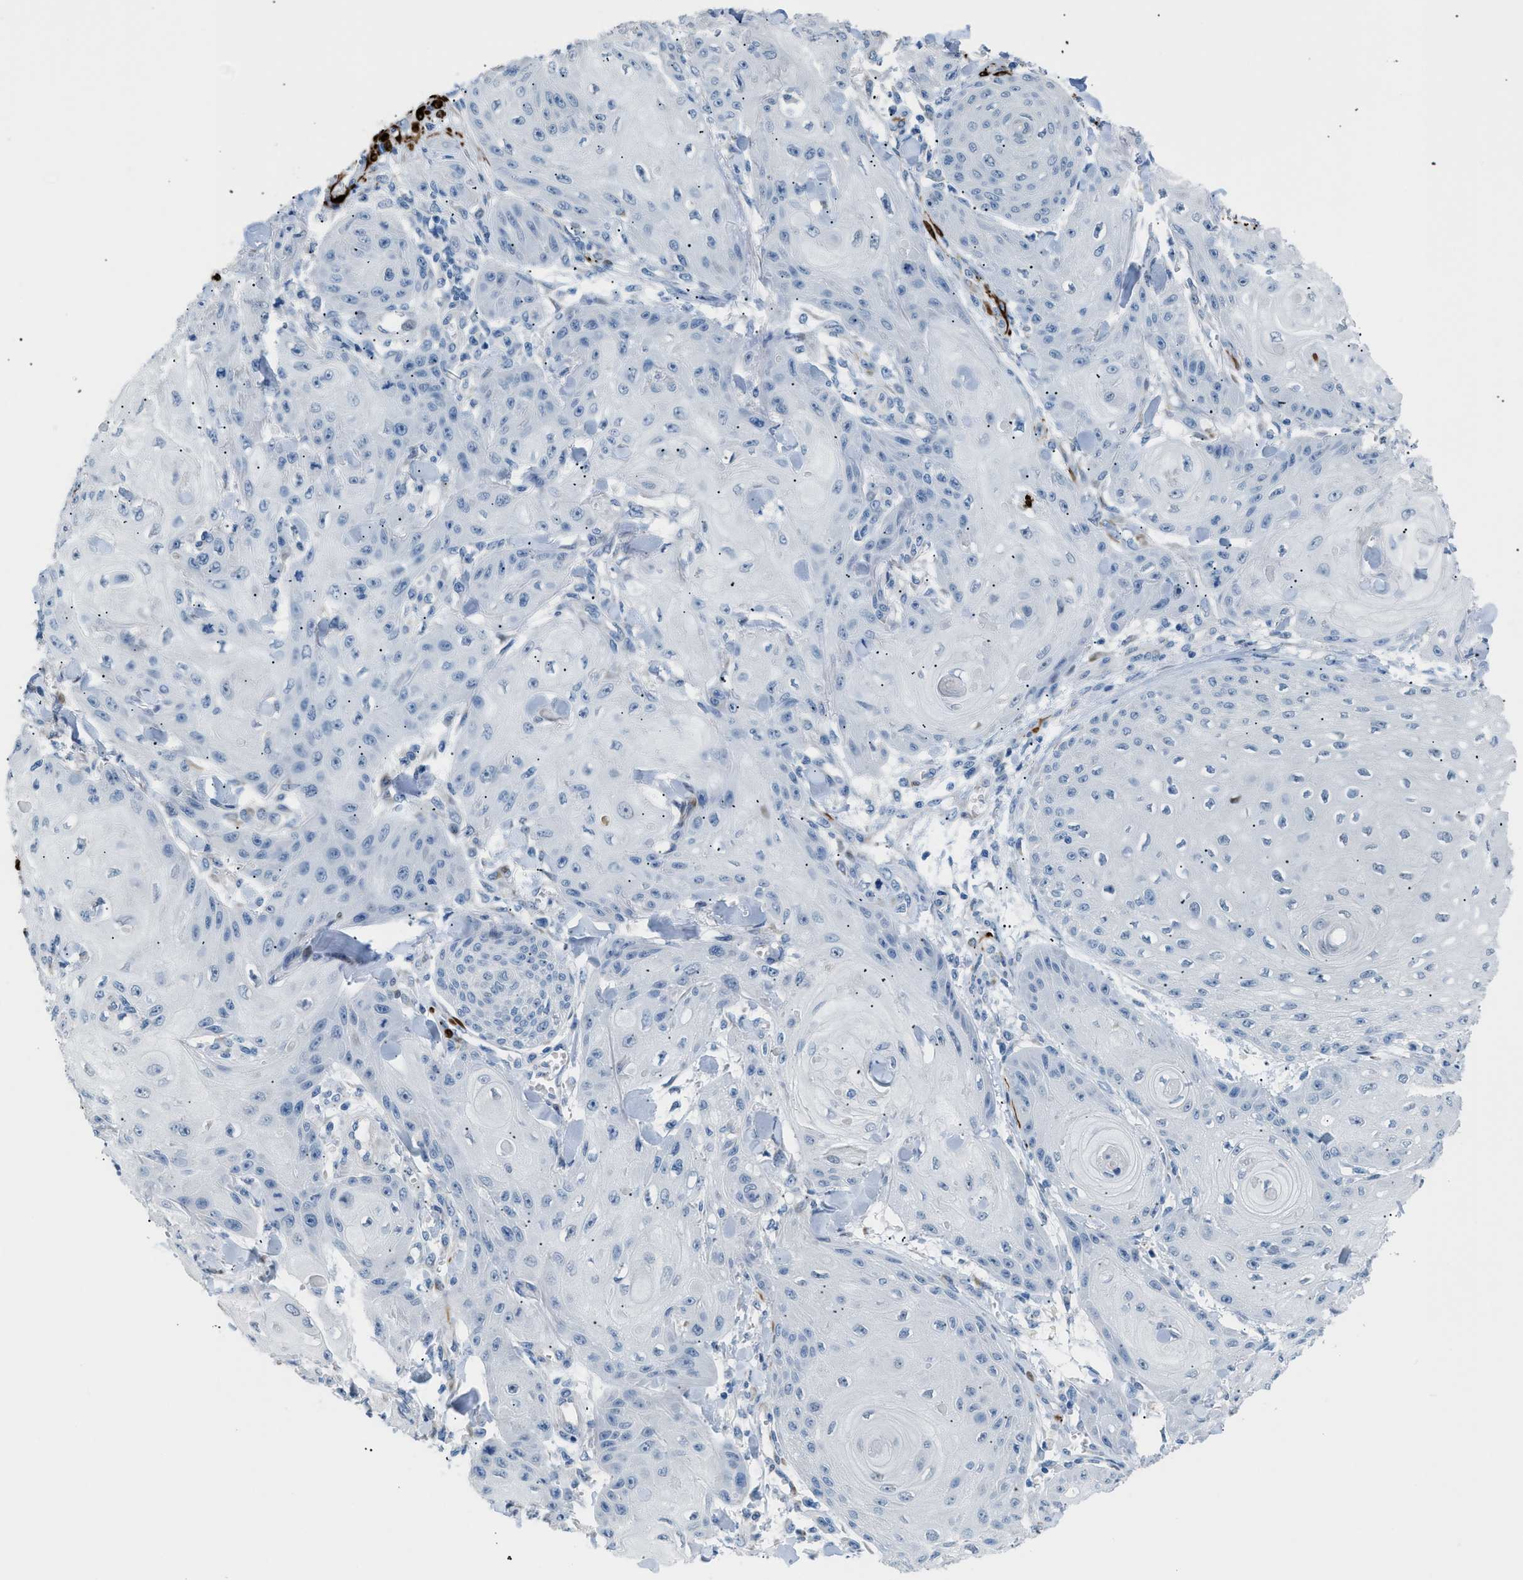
{"staining": {"intensity": "negative", "quantity": "none", "location": "none"}, "tissue": "skin cancer", "cell_type": "Tumor cells", "image_type": "cancer", "snomed": [{"axis": "morphology", "description": "Squamous cell carcinoma, NOS"}, {"axis": "topography", "description": "Skin"}], "caption": "Photomicrograph shows no significant protein staining in tumor cells of squamous cell carcinoma (skin).", "gene": "ICA1", "patient": {"sex": "male", "age": 74}}